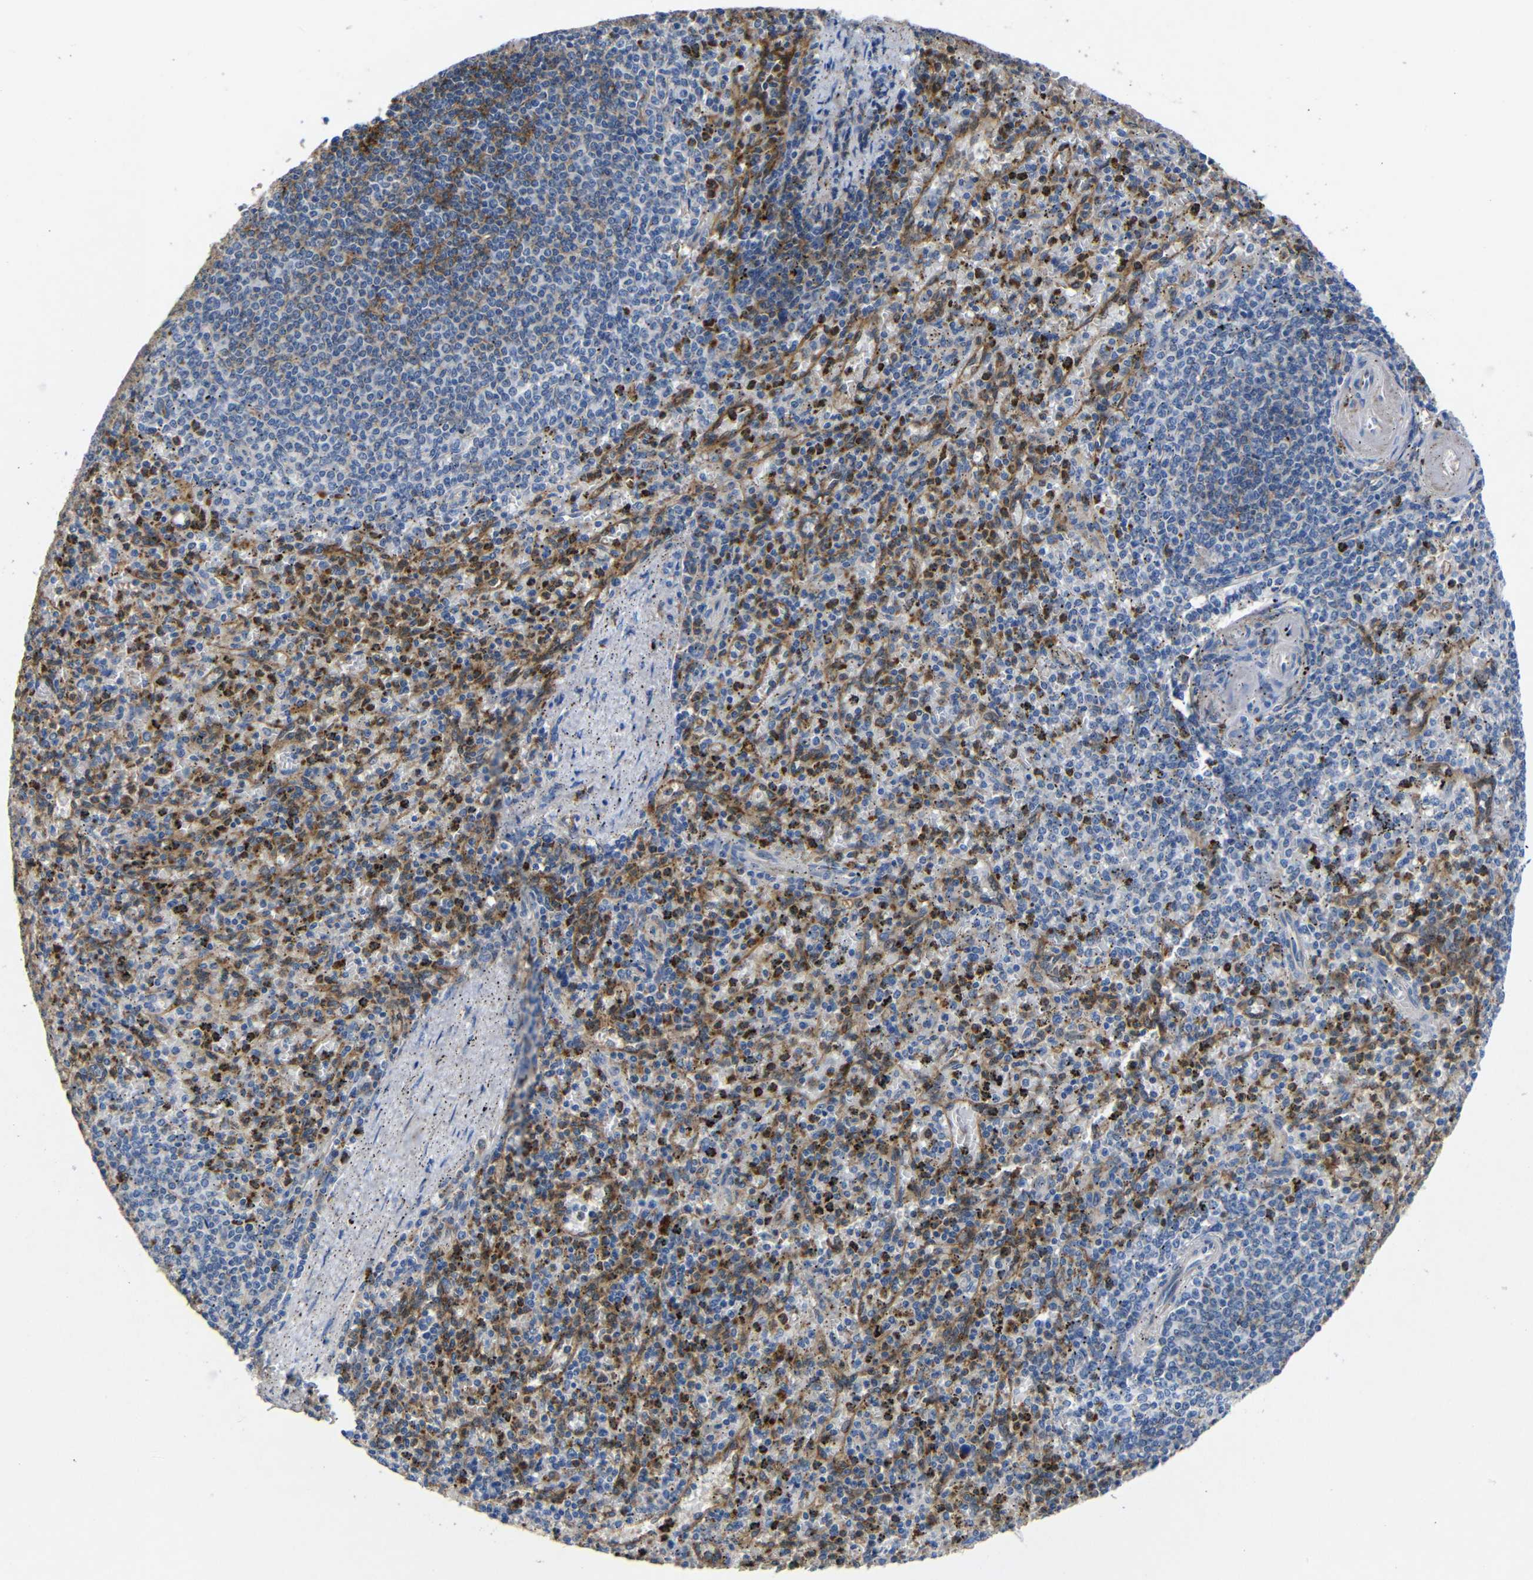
{"staining": {"intensity": "moderate", "quantity": "25%-75%", "location": "cytoplasmic/membranous"}, "tissue": "spleen", "cell_type": "Cells in red pulp", "image_type": "normal", "snomed": [{"axis": "morphology", "description": "Normal tissue, NOS"}, {"axis": "topography", "description": "Spleen"}], "caption": "Moderate cytoplasmic/membranous staining is appreciated in about 25%-75% of cells in red pulp in benign spleen.", "gene": "SDCBP", "patient": {"sex": "male", "age": 72}}